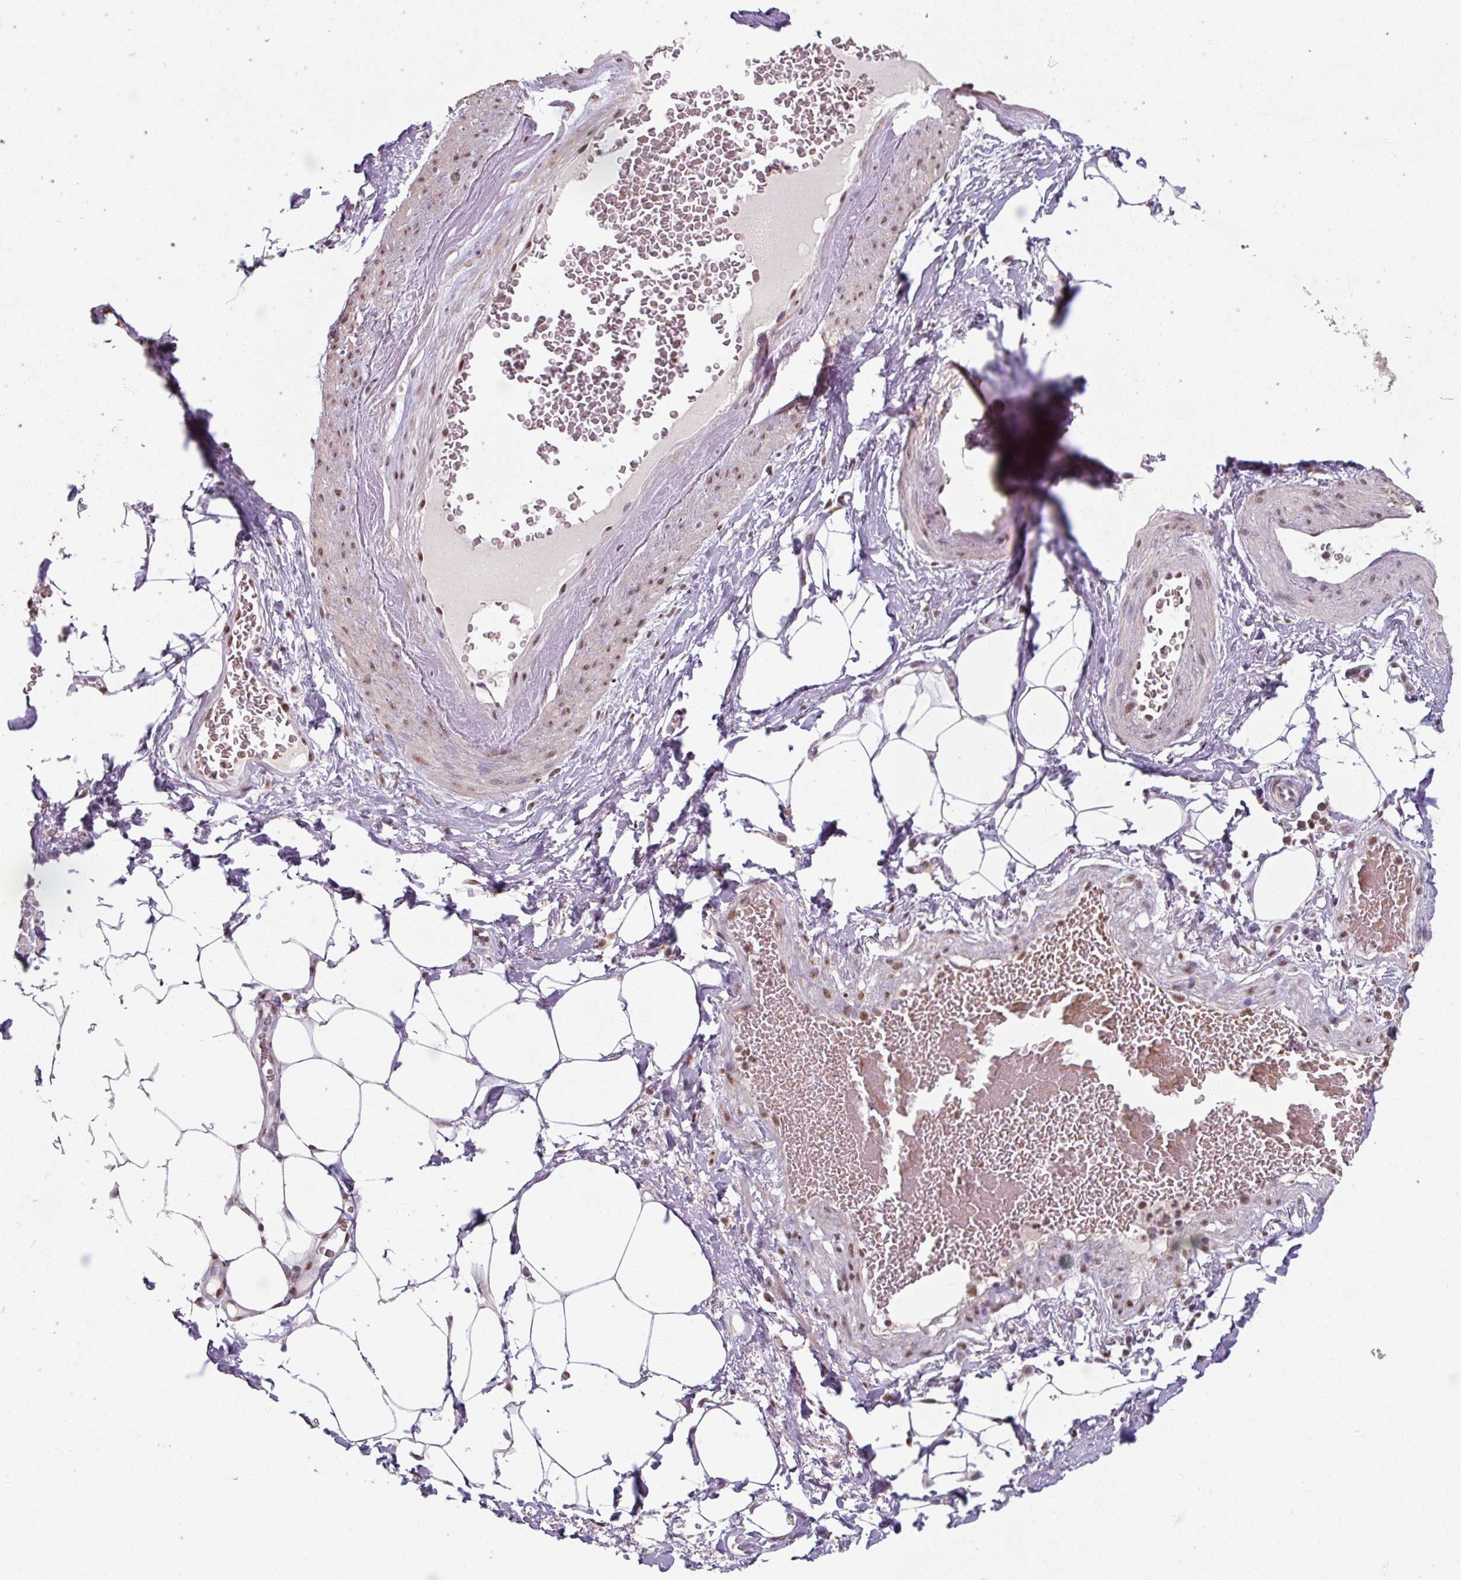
{"staining": {"intensity": "weak", "quantity": "<25%", "location": "nuclear"}, "tissue": "adipose tissue", "cell_type": "Adipocytes", "image_type": "normal", "snomed": [{"axis": "morphology", "description": "Normal tissue, NOS"}, {"axis": "topography", "description": "Vagina"}, {"axis": "topography", "description": "Peripheral nerve tissue"}], "caption": "An immunohistochemistry histopathology image of normal adipose tissue is shown. There is no staining in adipocytes of adipose tissue. (Brightfield microscopy of DAB (3,3'-diaminobenzidine) immunohistochemistry (IHC) at high magnification).", "gene": "ENSG00000291316", "patient": {"sex": "female", "age": 71}}